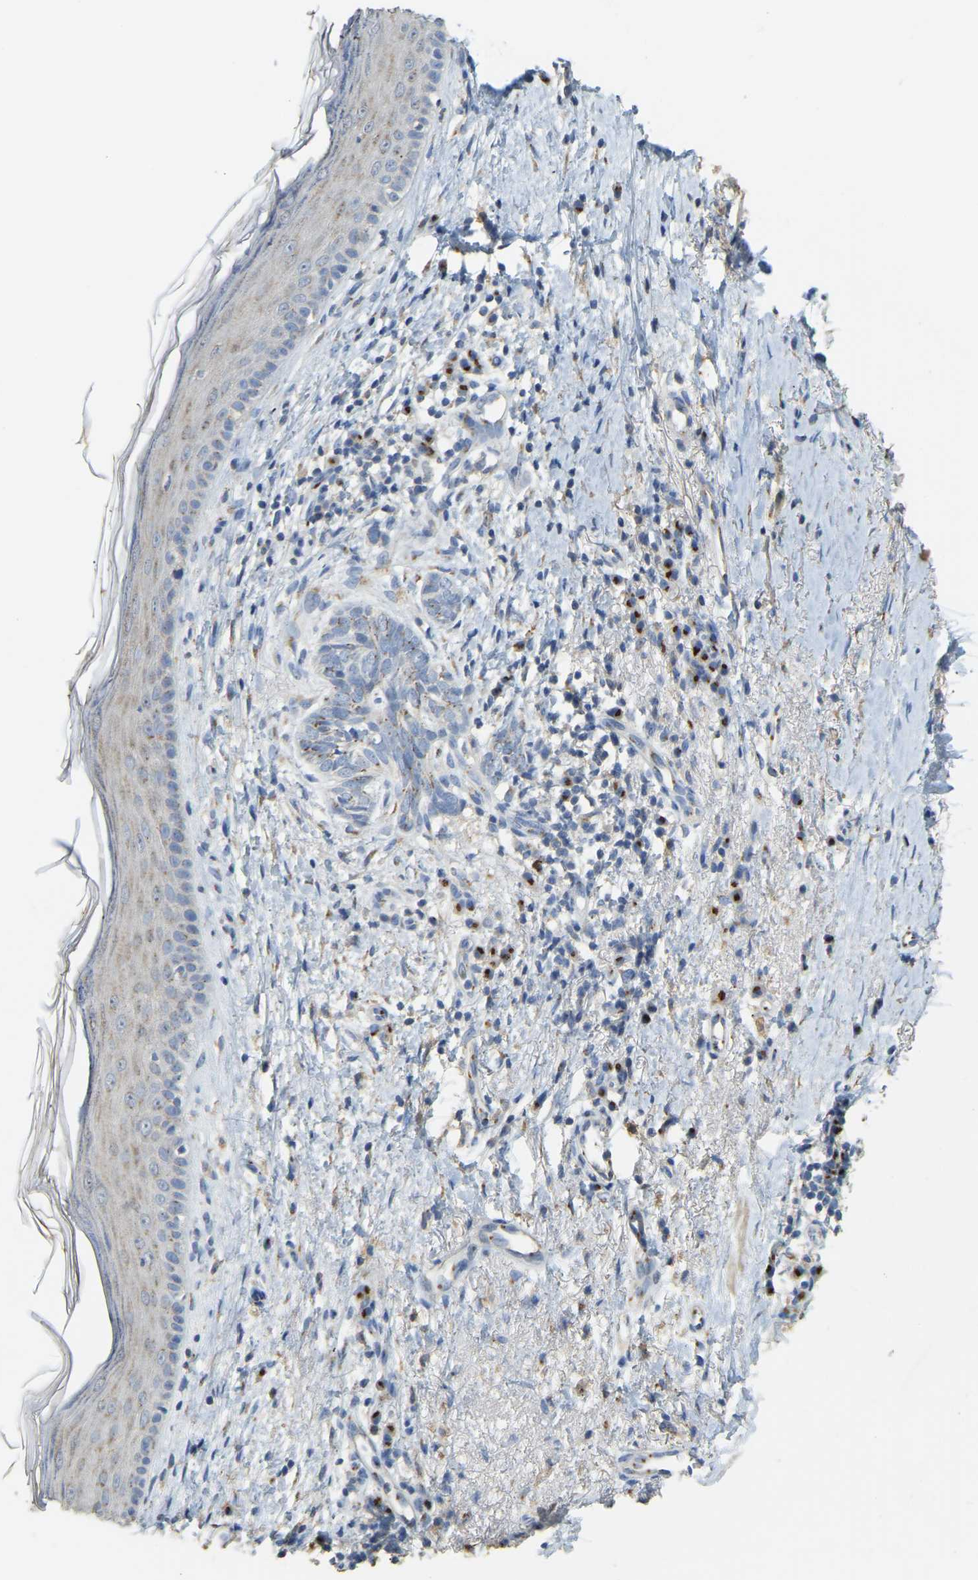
{"staining": {"intensity": "weak", "quantity": "<25%", "location": "cytoplasmic/membranous"}, "tissue": "skin cancer", "cell_type": "Tumor cells", "image_type": "cancer", "snomed": [{"axis": "morphology", "description": "Basal cell carcinoma"}, {"axis": "topography", "description": "Skin"}], "caption": "An IHC photomicrograph of basal cell carcinoma (skin) is shown. There is no staining in tumor cells of basal cell carcinoma (skin). (DAB (3,3'-diaminobenzidine) immunohistochemistry visualized using brightfield microscopy, high magnification).", "gene": "FAM174A", "patient": {"sex": "female", "age": 84}}